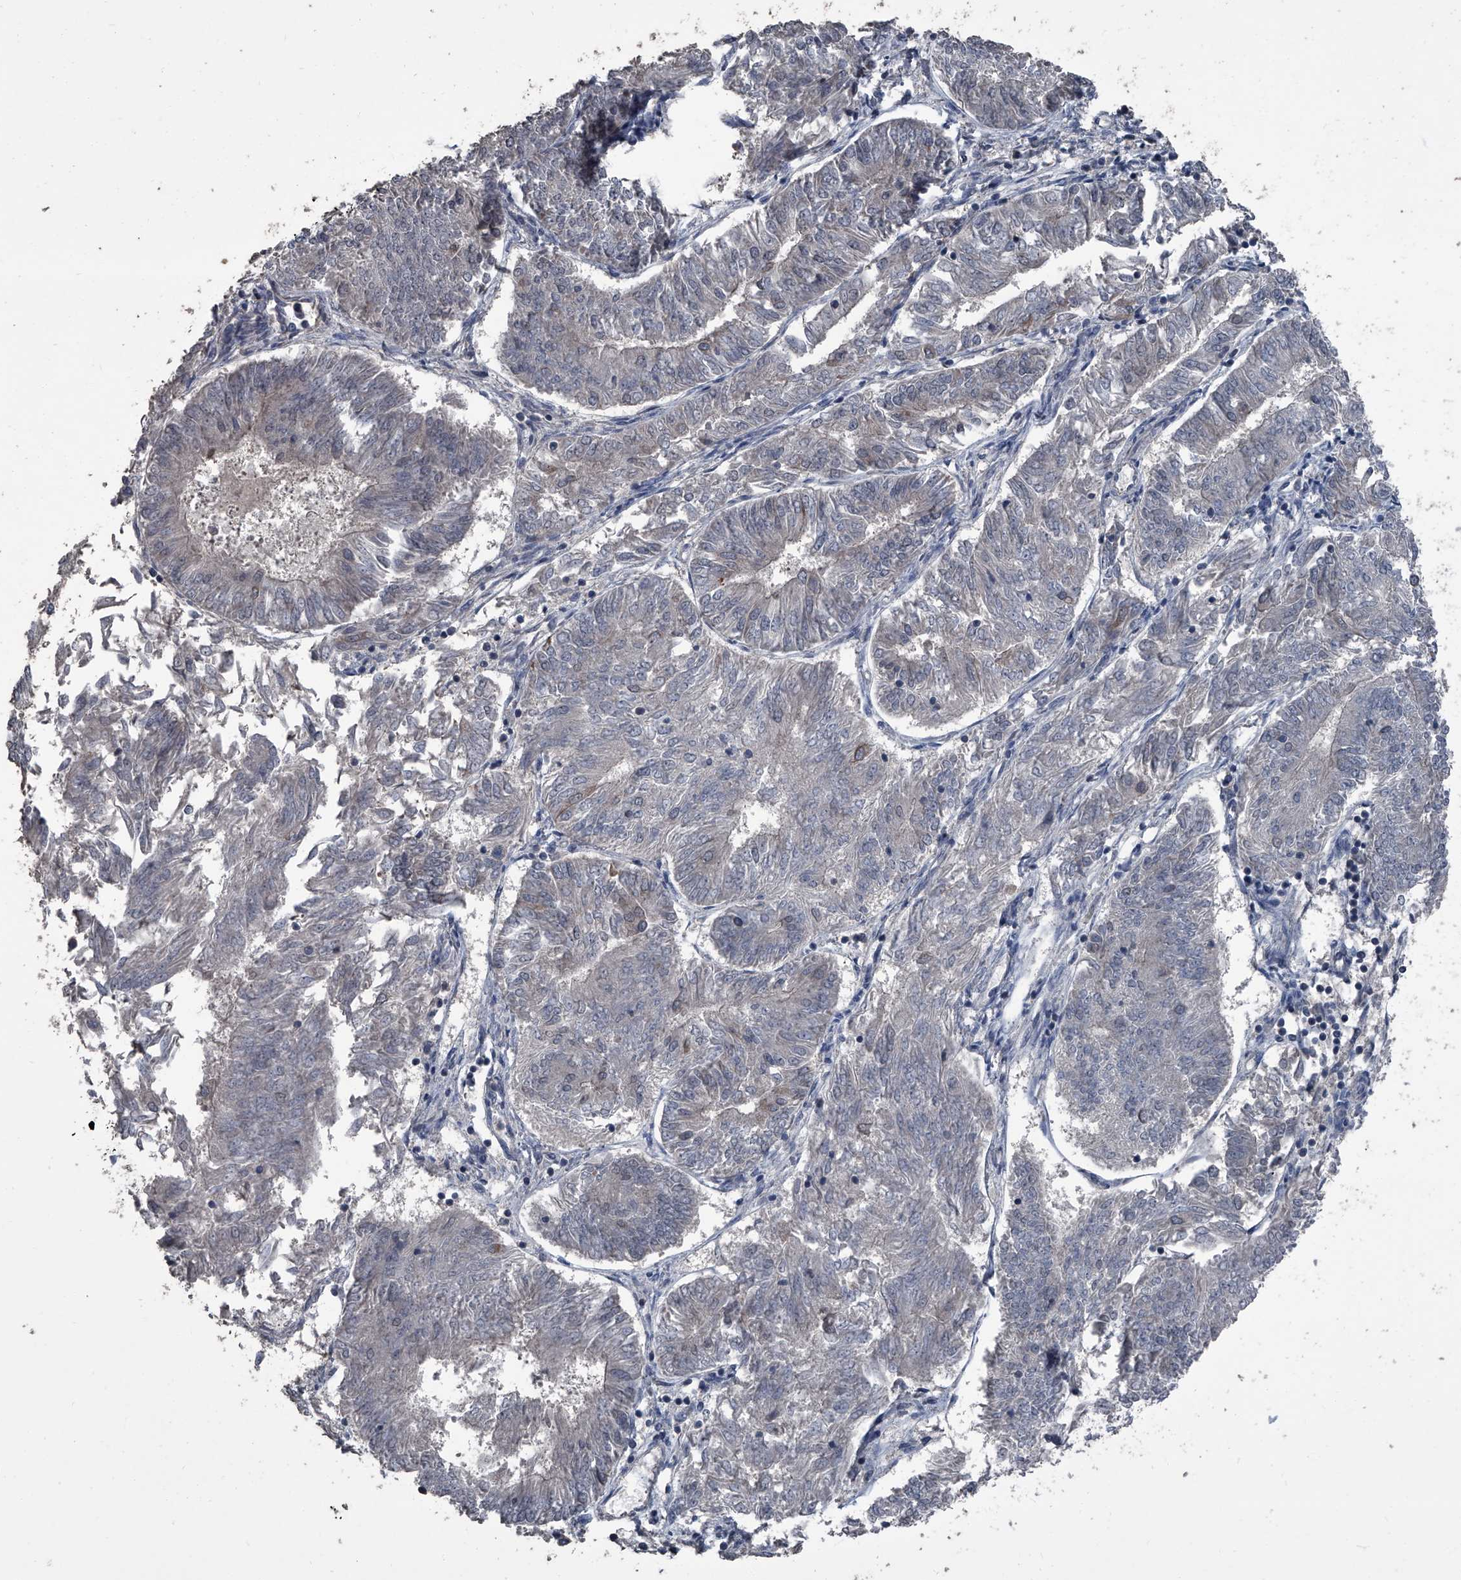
{"staining": {"intensity": "negative", "quantity": "none", "location": "none"}, "tissue": "endometrial cancer", "cell_type": "Tumor cells", "image_type": "cancer", "snomed": [{"axis": "morphology", "description": "Adenocarcinoma, NOS"}, {"axis": "topography", "description": "Endometrium"}], "caption": "High magnification brightfield microscopy of endometrial cancer stained with DAB (3,3'-diaminobenzidine) (brown) and counterstained with hematoxylin (blue): tumor cells show no significant positivity.", "gene": "OARD1", "patient": {"sex": "female", "age": 58}}